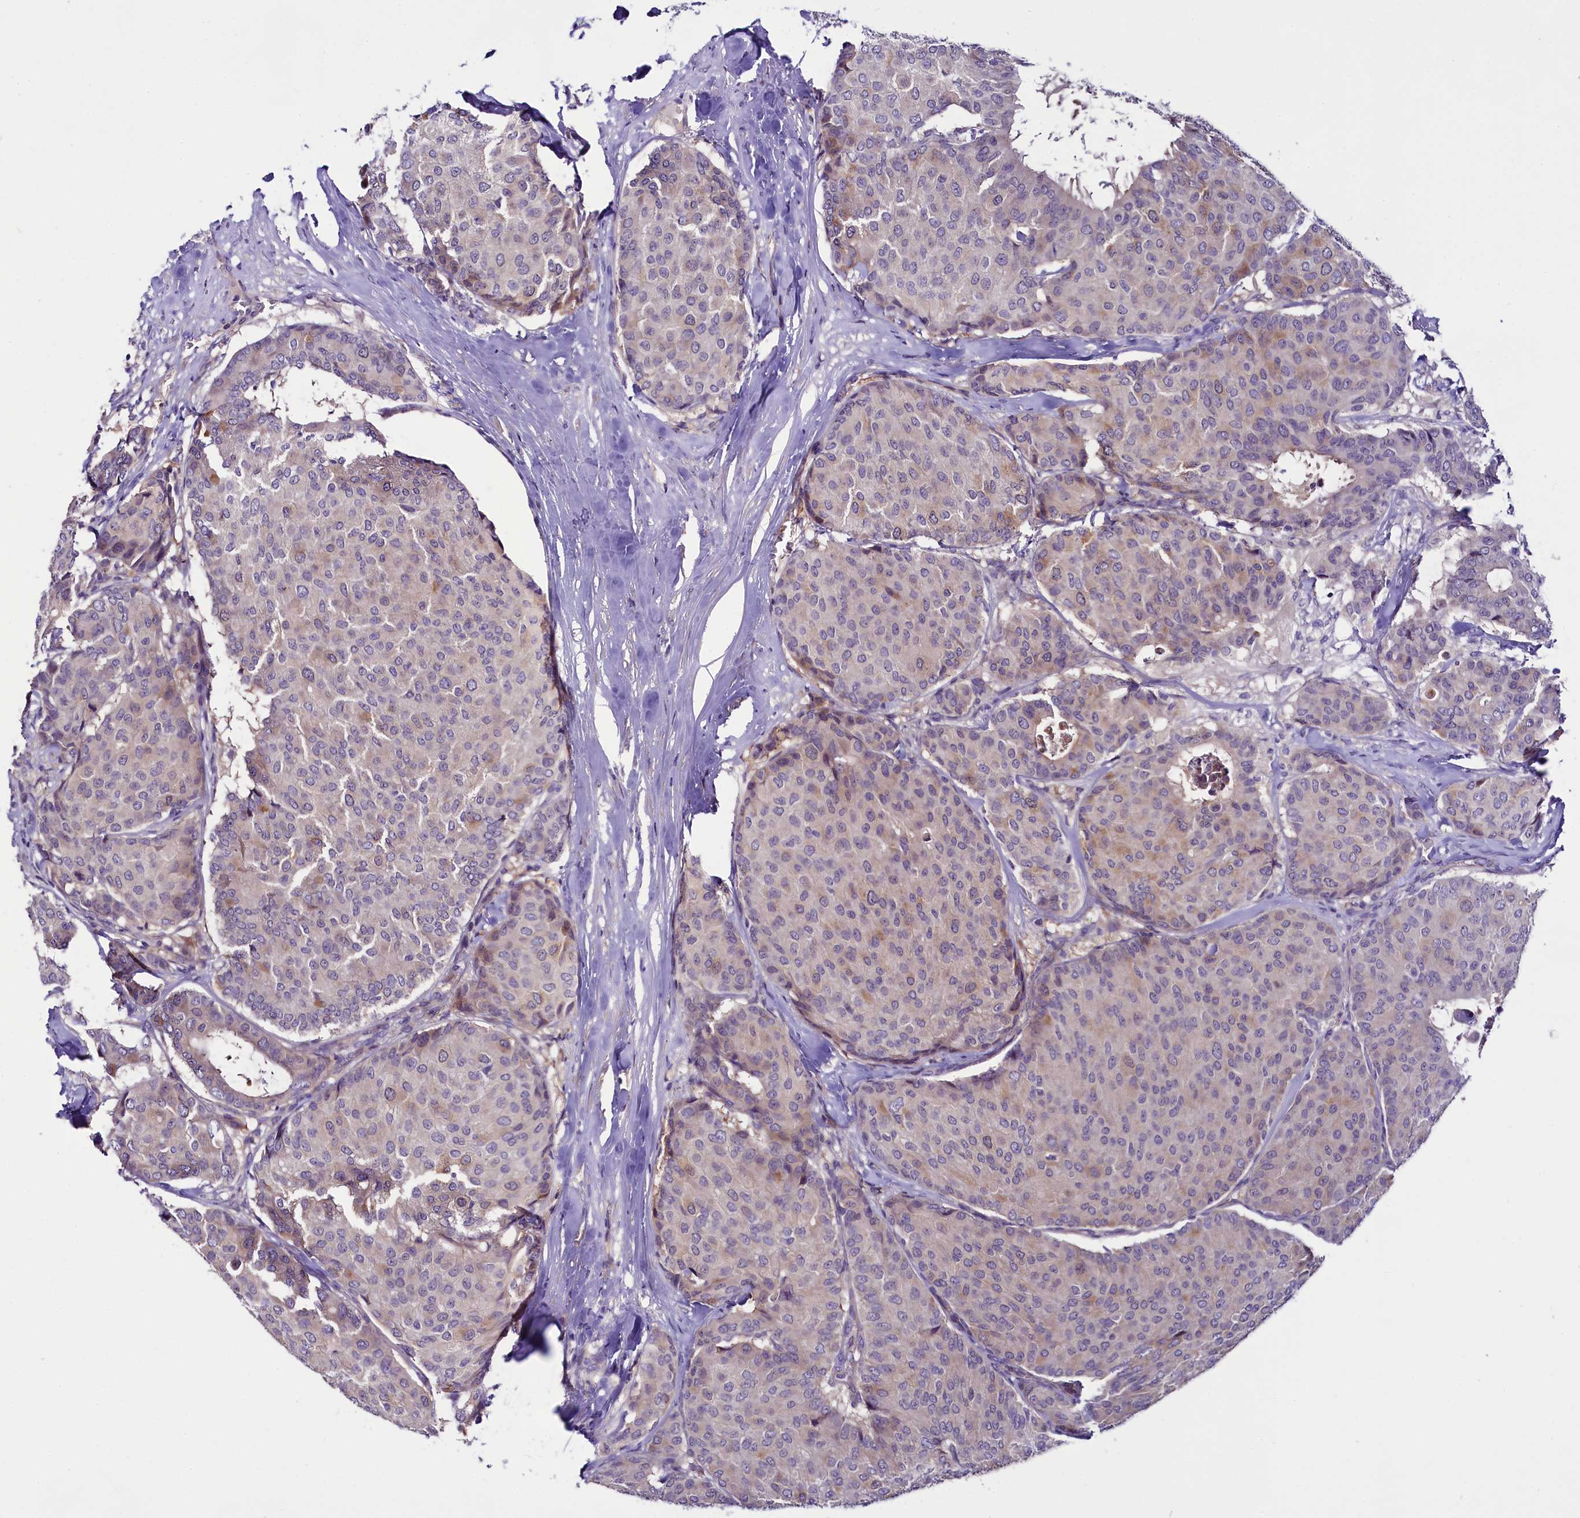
{"staining": {"intensity": "weak", "quantity": "<25%", "location": "cytoplasmic/membranous"}, "tissue": "breast cancer", "cell_type": "Tumor cells", "image_type": "cancer", "snomed": [{"axis": "morphology", "description": "Duct carcinoma"}, {"axis": "topography", "description": "Breast"}], "caption": "Tumor cells are negative for brown protein staining in breast cancer.", "gene": "C9orf40", "patient": {"sex": "female", "age": 75}}